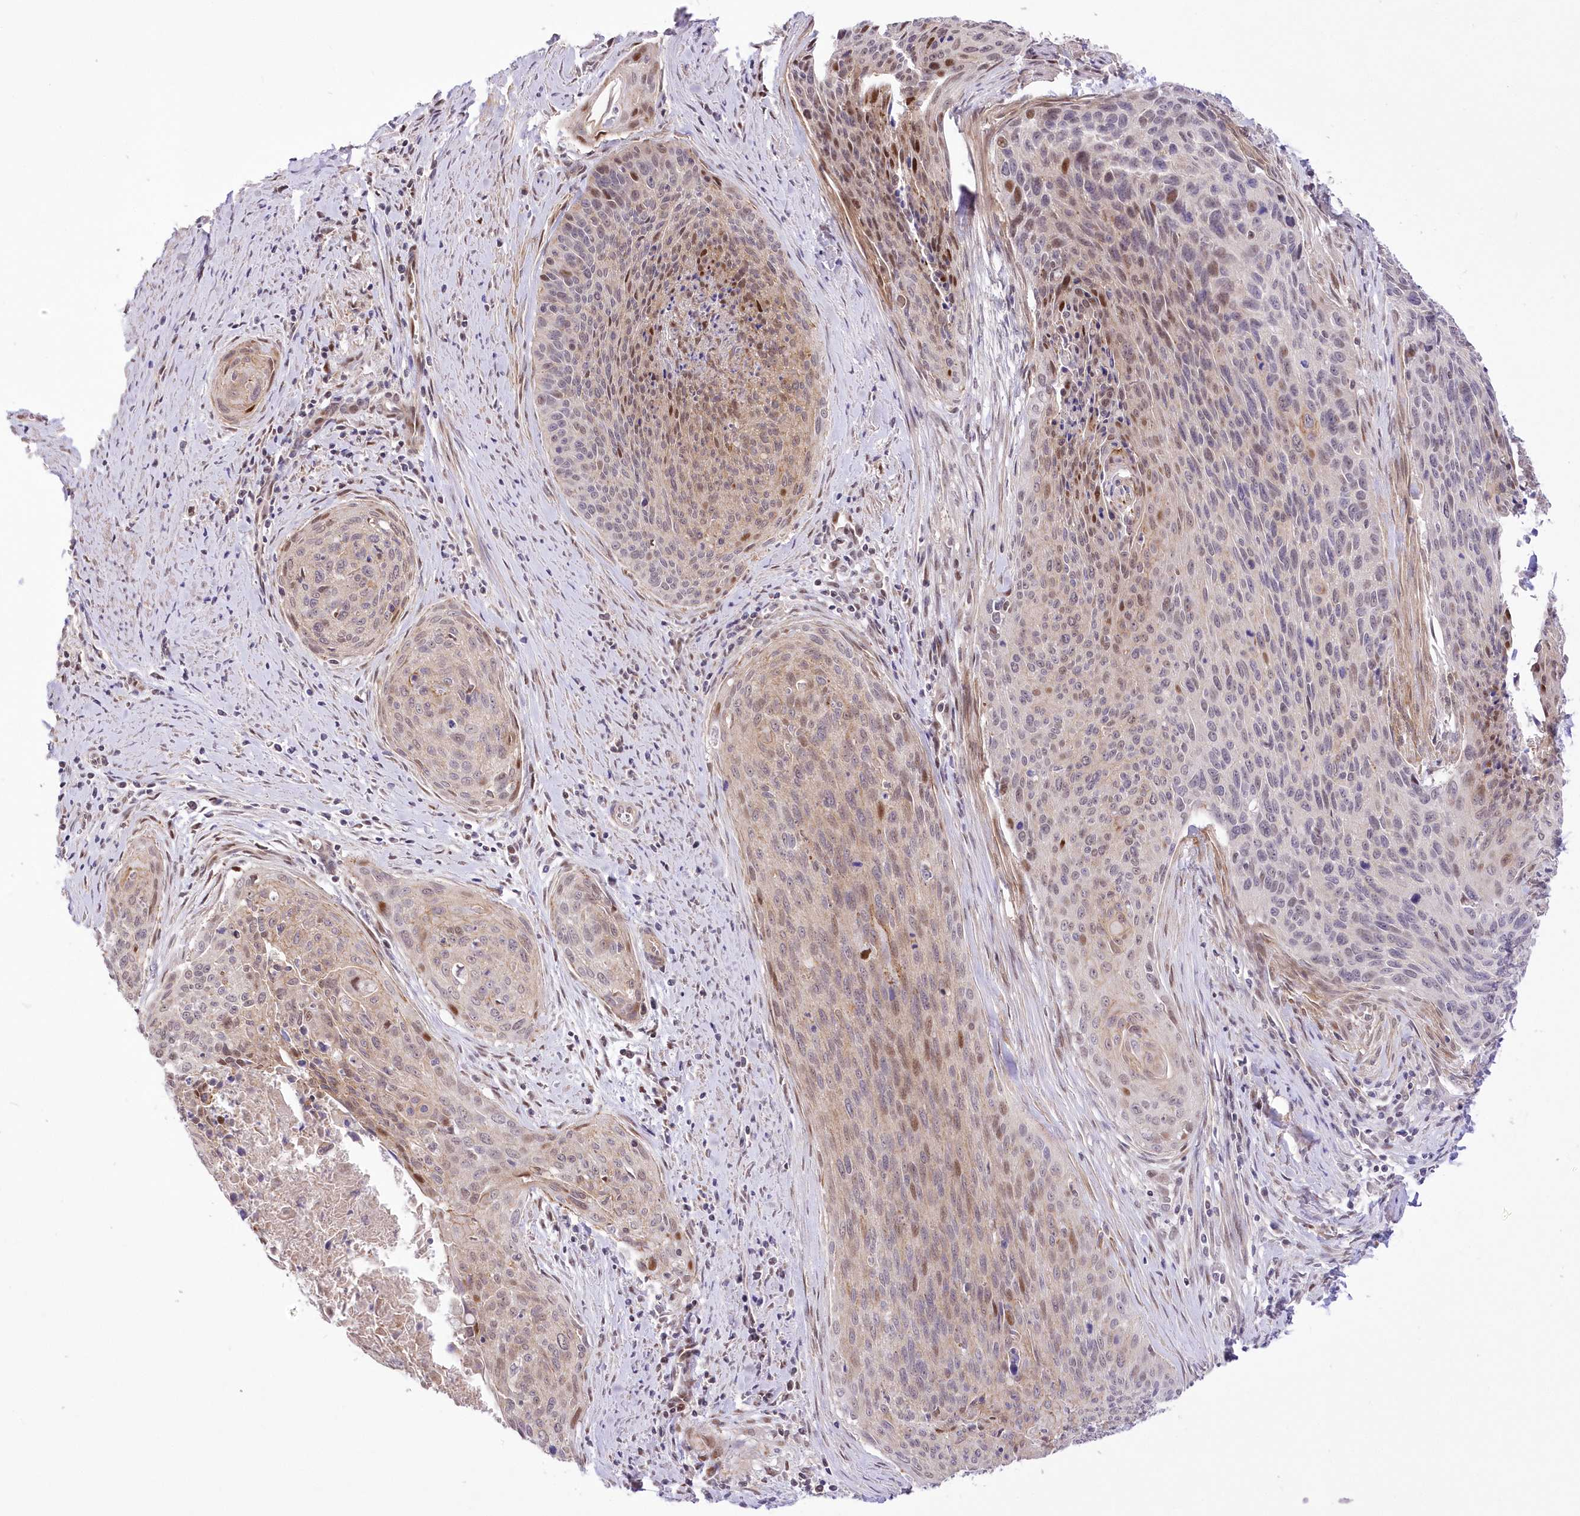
{"staining": {"intensity": "weak", "quantity": "25%-75%", "location": "nuclear"}, "tissue": "cervical cancer", "cell_type": "Tumor cells", "image_type": "cancer", "snomed": [{"axis": "morphology", "description": "Squamous cell carcinoma, NOS"}, {"axis": "topography", "description": "Cervix"}], "caption": "Cervical cancer stained with a protein marker demonstrates weak staining in tumor cells.", "gene": "FAM241B", "patient": {"sex": "female", "age": 55}}